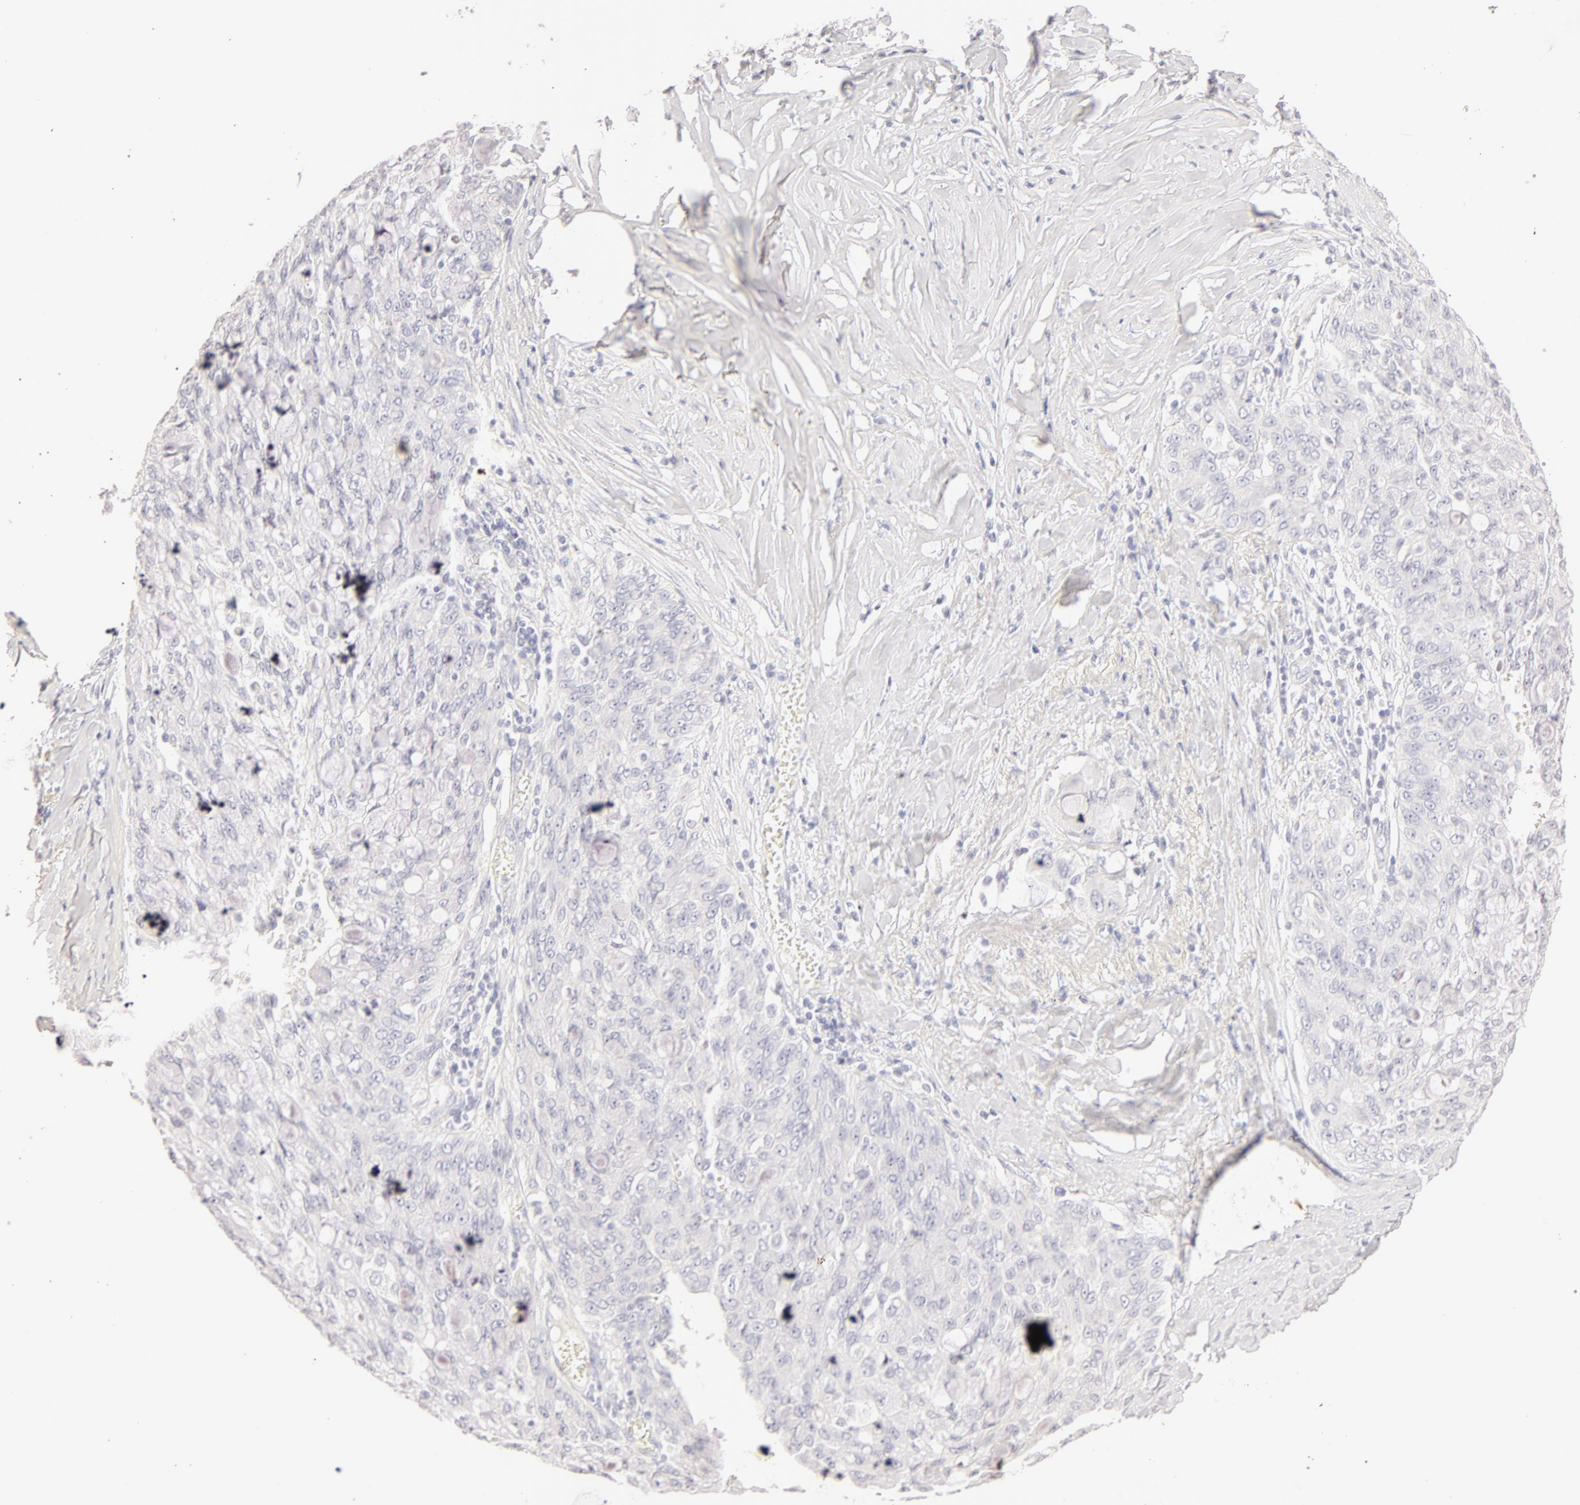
{"staining": {"intensity": "negative", "quantity": "none", "location": "none"}, "tissue": "lung cancer", "cell_type": "Tumor cells", "image_type": "cancer", "snomed": [{"axis": "morphology", "description": "Adenocarcinoma, NOS"}, {"axis": "topography", "description": "Lung"}], "caption": "Tumor cells are negative for brown protein staining in lung cancer.", "gene": "LGALS7B", "patient": {"sex": "female", "age": 44}}